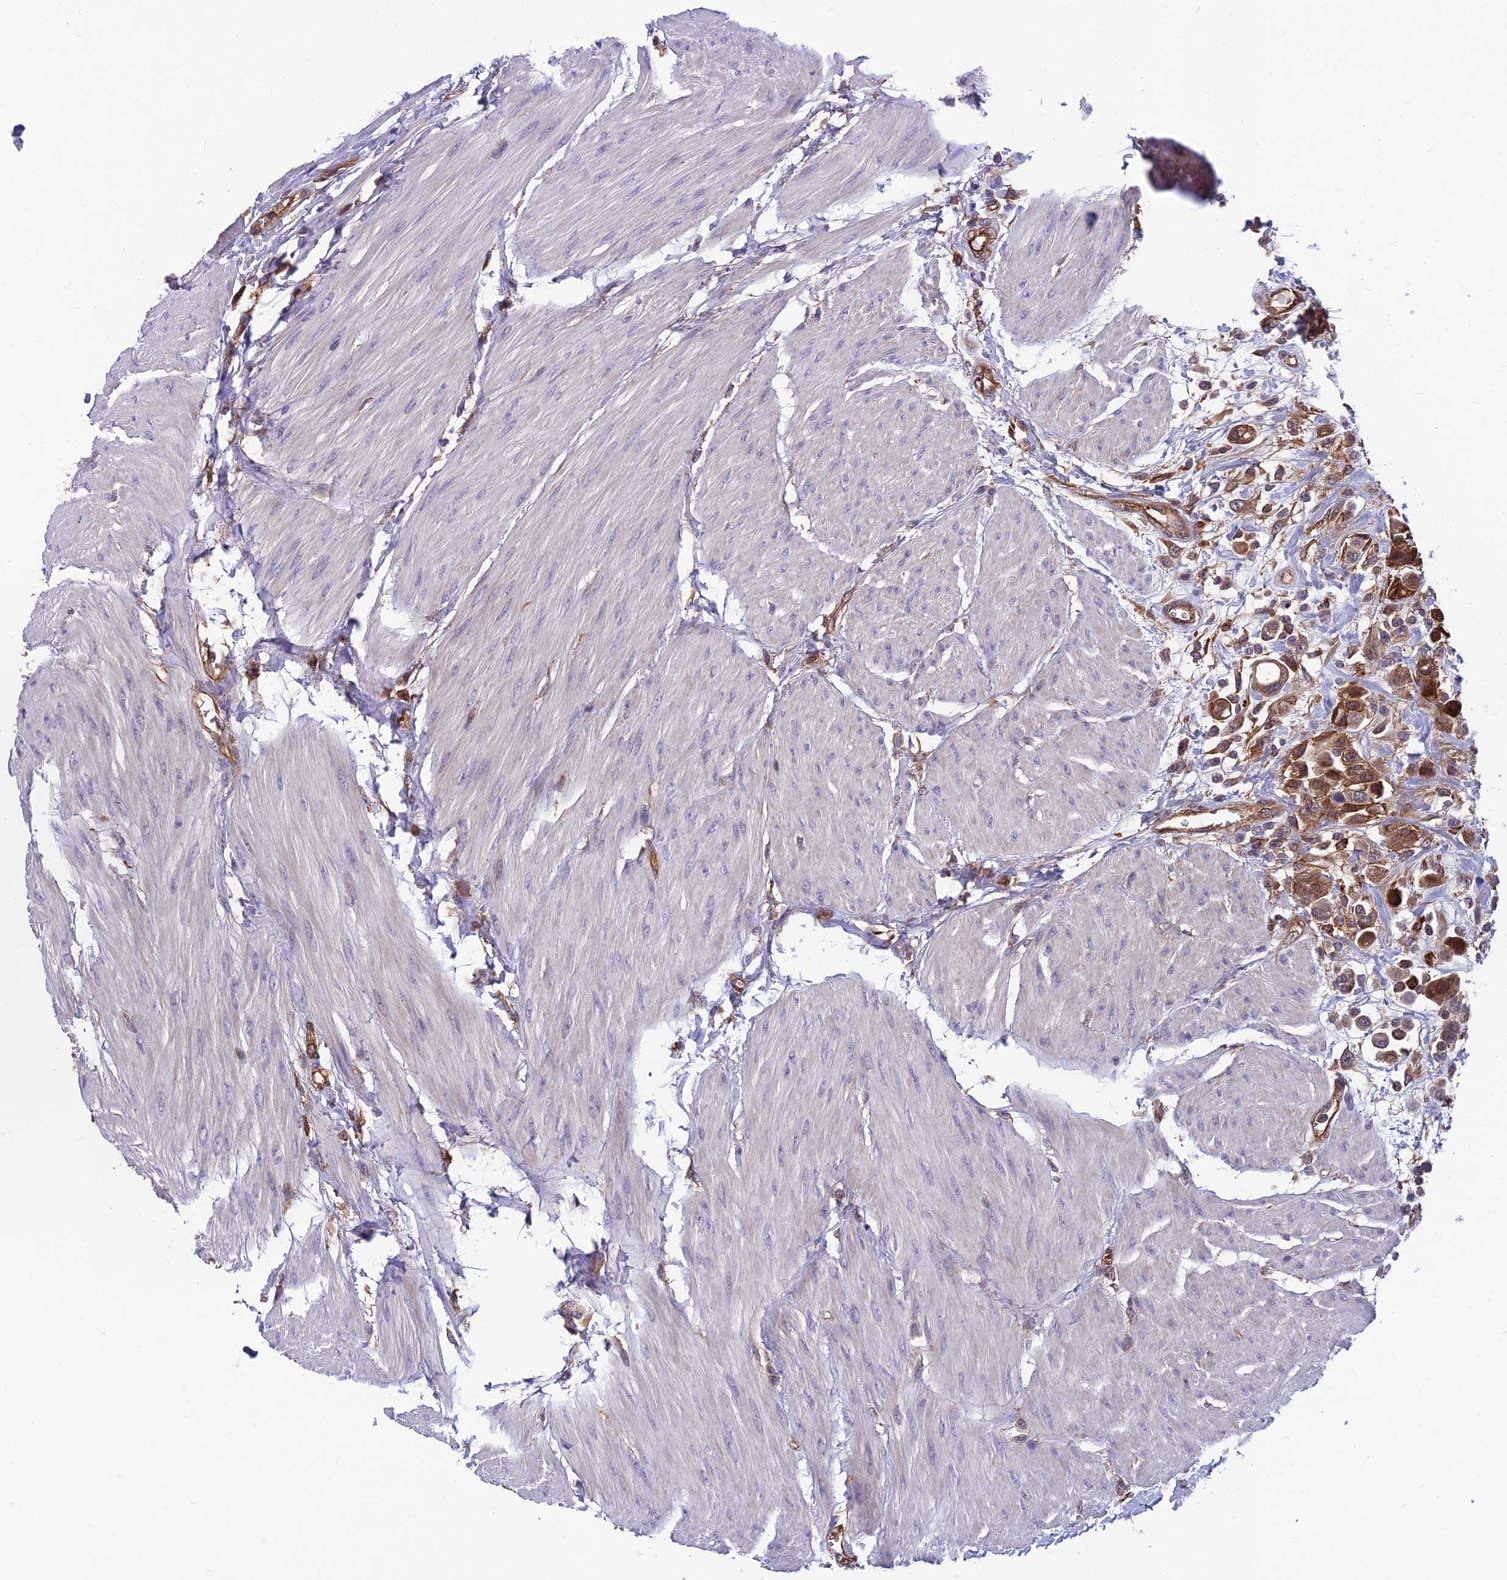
{"staining": {"intensity": "moderate", "quantity": ">75%", "location": "cytoplasmic/membranous"}, "tissue": "urothelial cancer", "cell_type": "Tumor cells", "image_type": "cancer", "snomed": [{"axis": "morphology", "description": "Urothelial carcinoma, High grade"}, {"axis": "topography", "description": "Urinary bladder"}], "caption": "There is medium levels of moderate cytoplasmic/membranous staining in tumor cells of urothelial carcinoma (high-grade), as demonstrated by immunohistochemical staining (brown color).", "gene": "RTN4RL1", "patient": {"sex": "male", "age": 50}}